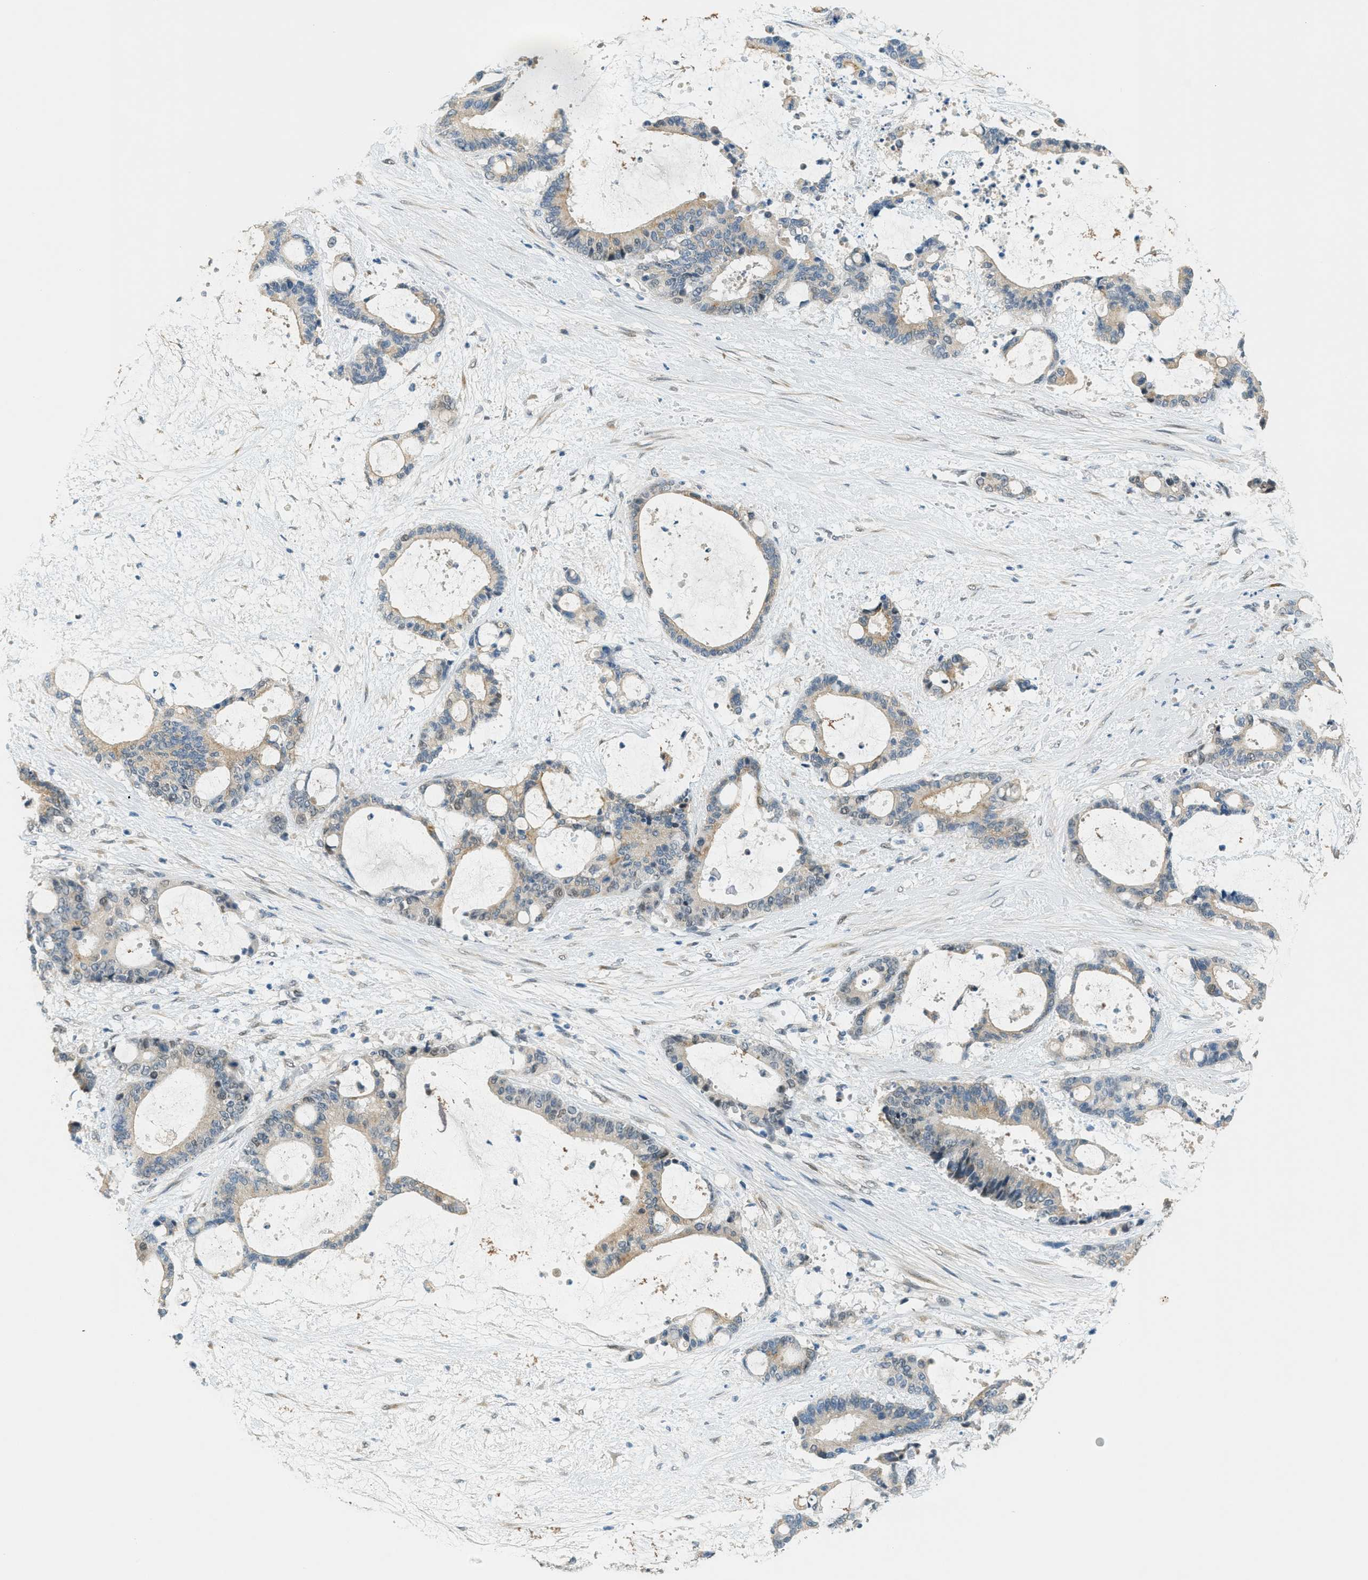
{"staining": {"intensity": "weak", "quantity": ">75%", "location": "cytoplasmic/membranous"}, "tissue": "liver cancer", "cell_type": "Tumor cells", "image_type": "cancer", "snomed": [{"axis": "morphology", "description": "Normal tissue, NOS"}, {"axis": "morphology", "description": "Cholangiocarcinoma"}, {"axis": "topography", "description": "Liver"}, {"axis": "topography", "description": "Peripheral nerve tissue"}], "caption": "This micrograph displays IHC staining of human liver cholangiocarcinoma, with low weak cytoplasmic/membranous expression in approximately >75% of tumor cells.", "gene": "TCF3", "patient": {"sex": "female", "age": 73}}